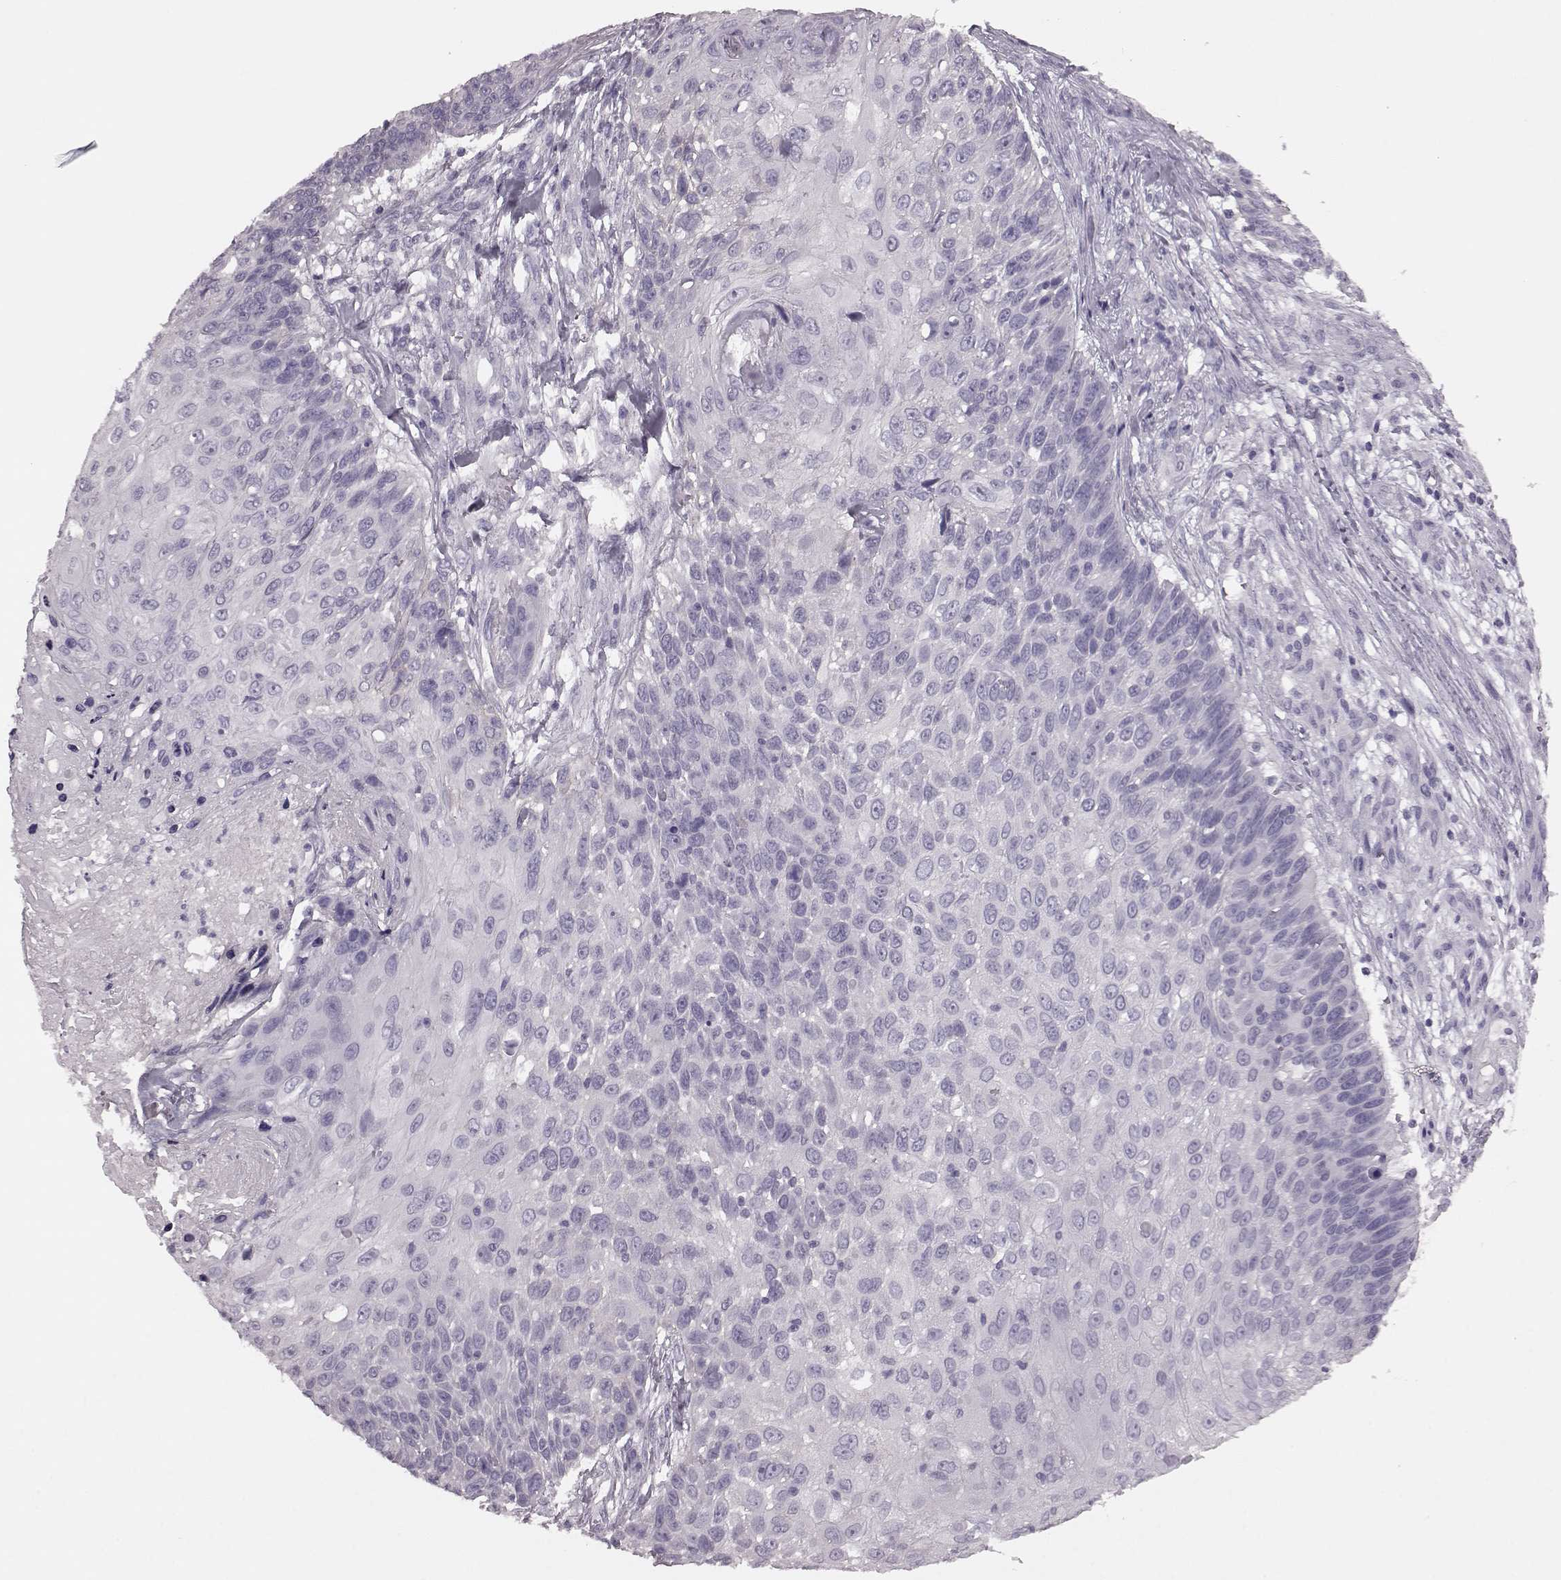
{"staining": {"intensity": "negative", "quantity": "none", "location": "none"}, "tissue": "skin cancer", "cell_type": "Tumor cells", "image_type": "cancer", "snomed": [{"axis": "morphology", "description": "Squamous cell carcinoma, NOS"}, {"axis": "topography", "description": "Skin"}], "caption": "This is an IHC photomicrograph of skin squamous cell carcinoma. There is no expression in tumor cells.", "gene": "CRYBA2", "patient": {"sex": "male", "age": 92}}